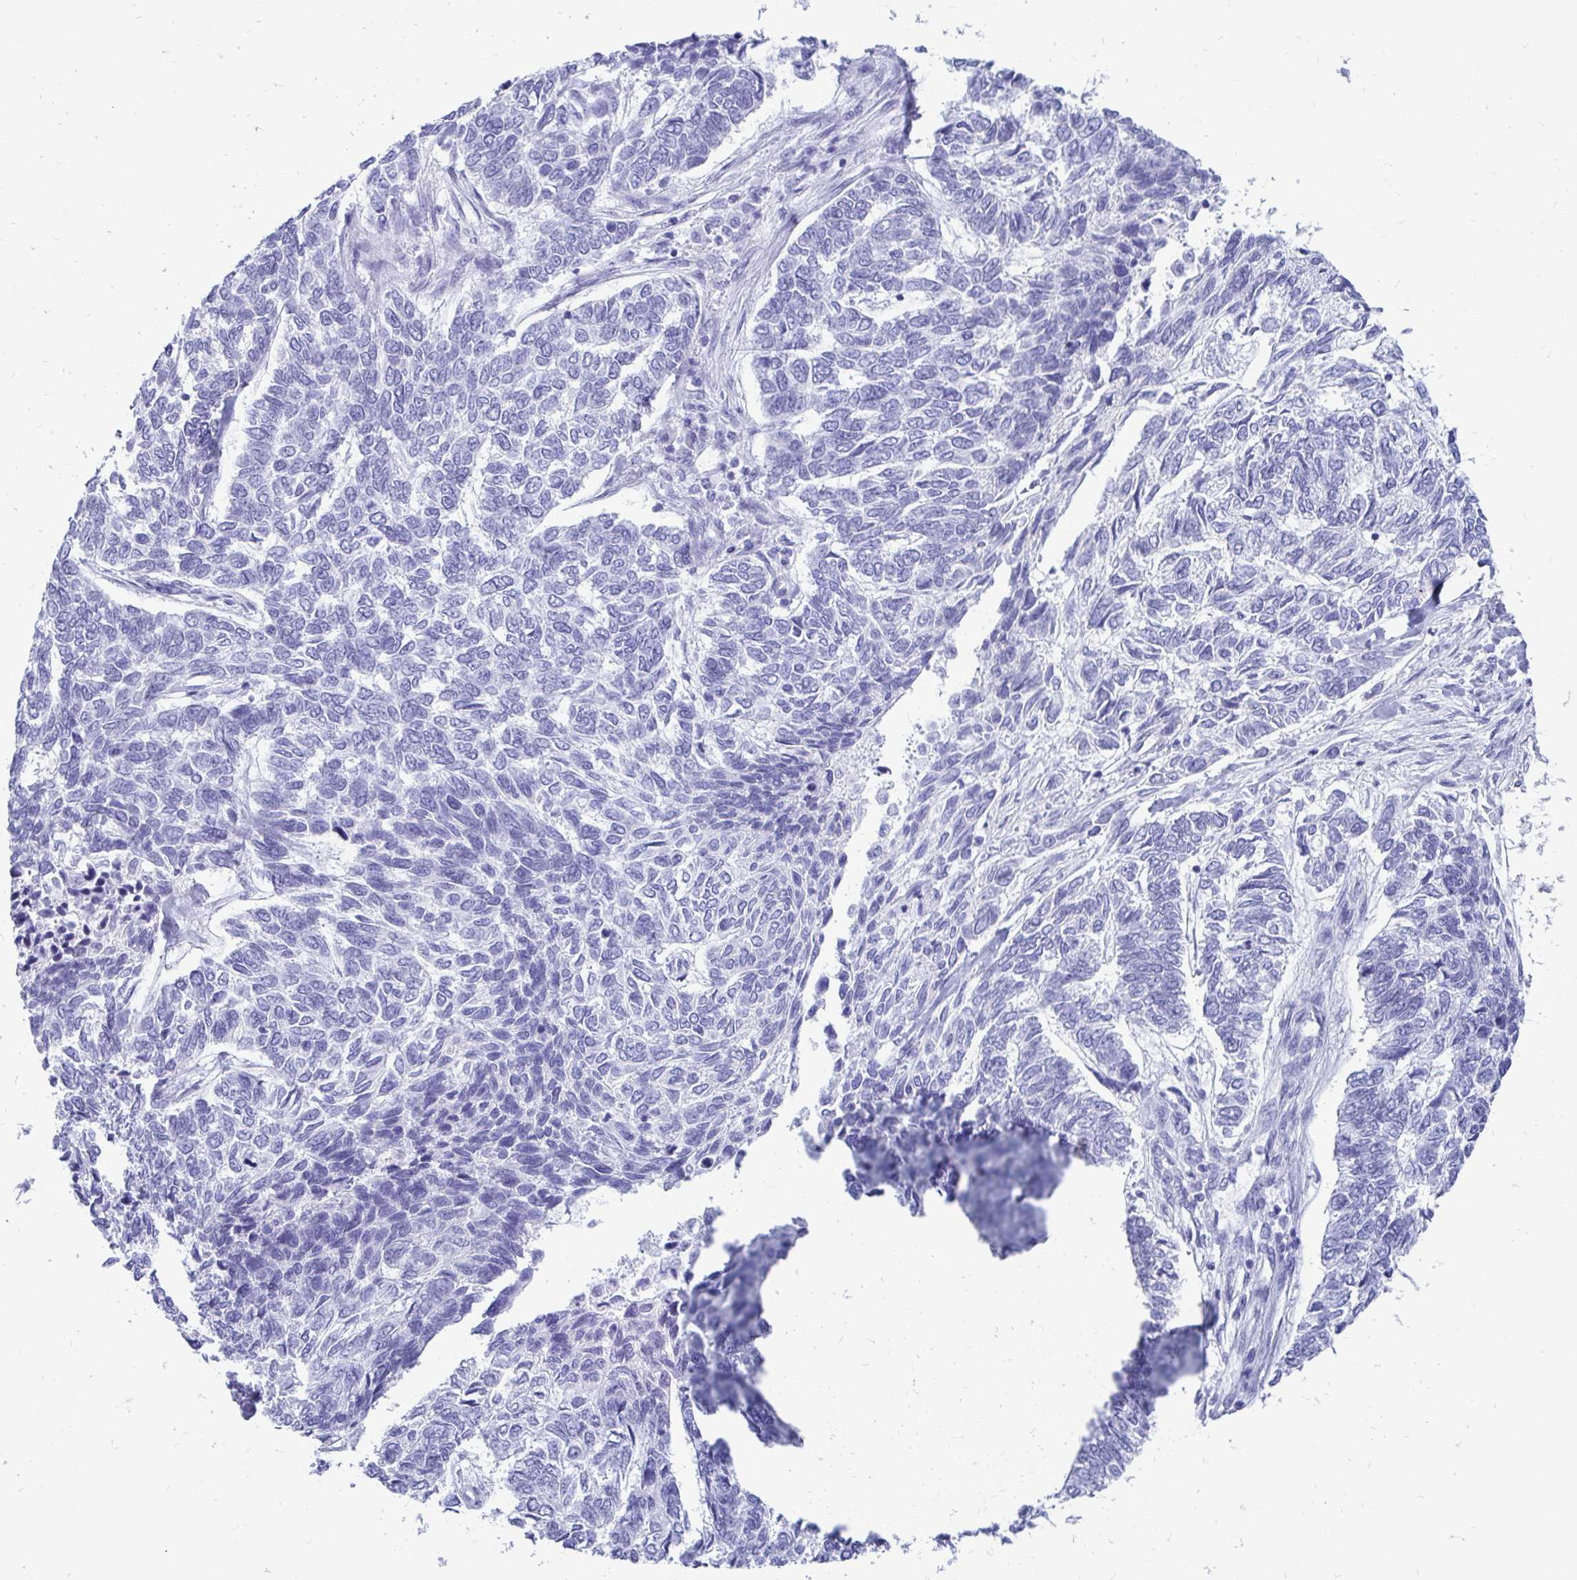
{"staining": {"intensity": "negative", "quantity": "none", "location": "none"}, "tissue": "skin cancer", "cell_type": "Tumor cells", "image_type": "cancer", "snomed": [{"axis": "morphology", "description": "Basal cell carcinoma"}, {"axis": "topography", "description": "Skin"}], "caption": "High magnification brightfield microscopy of basal cell carcinoma (skin) stained with DAB (3,3'-diaminobenzidine) (brown) and counterstained with hematoxylin (blue): tumor cells show no significant expression.", "gene": "OR10R2", "patient": {"sex": "female", "age": 65}}